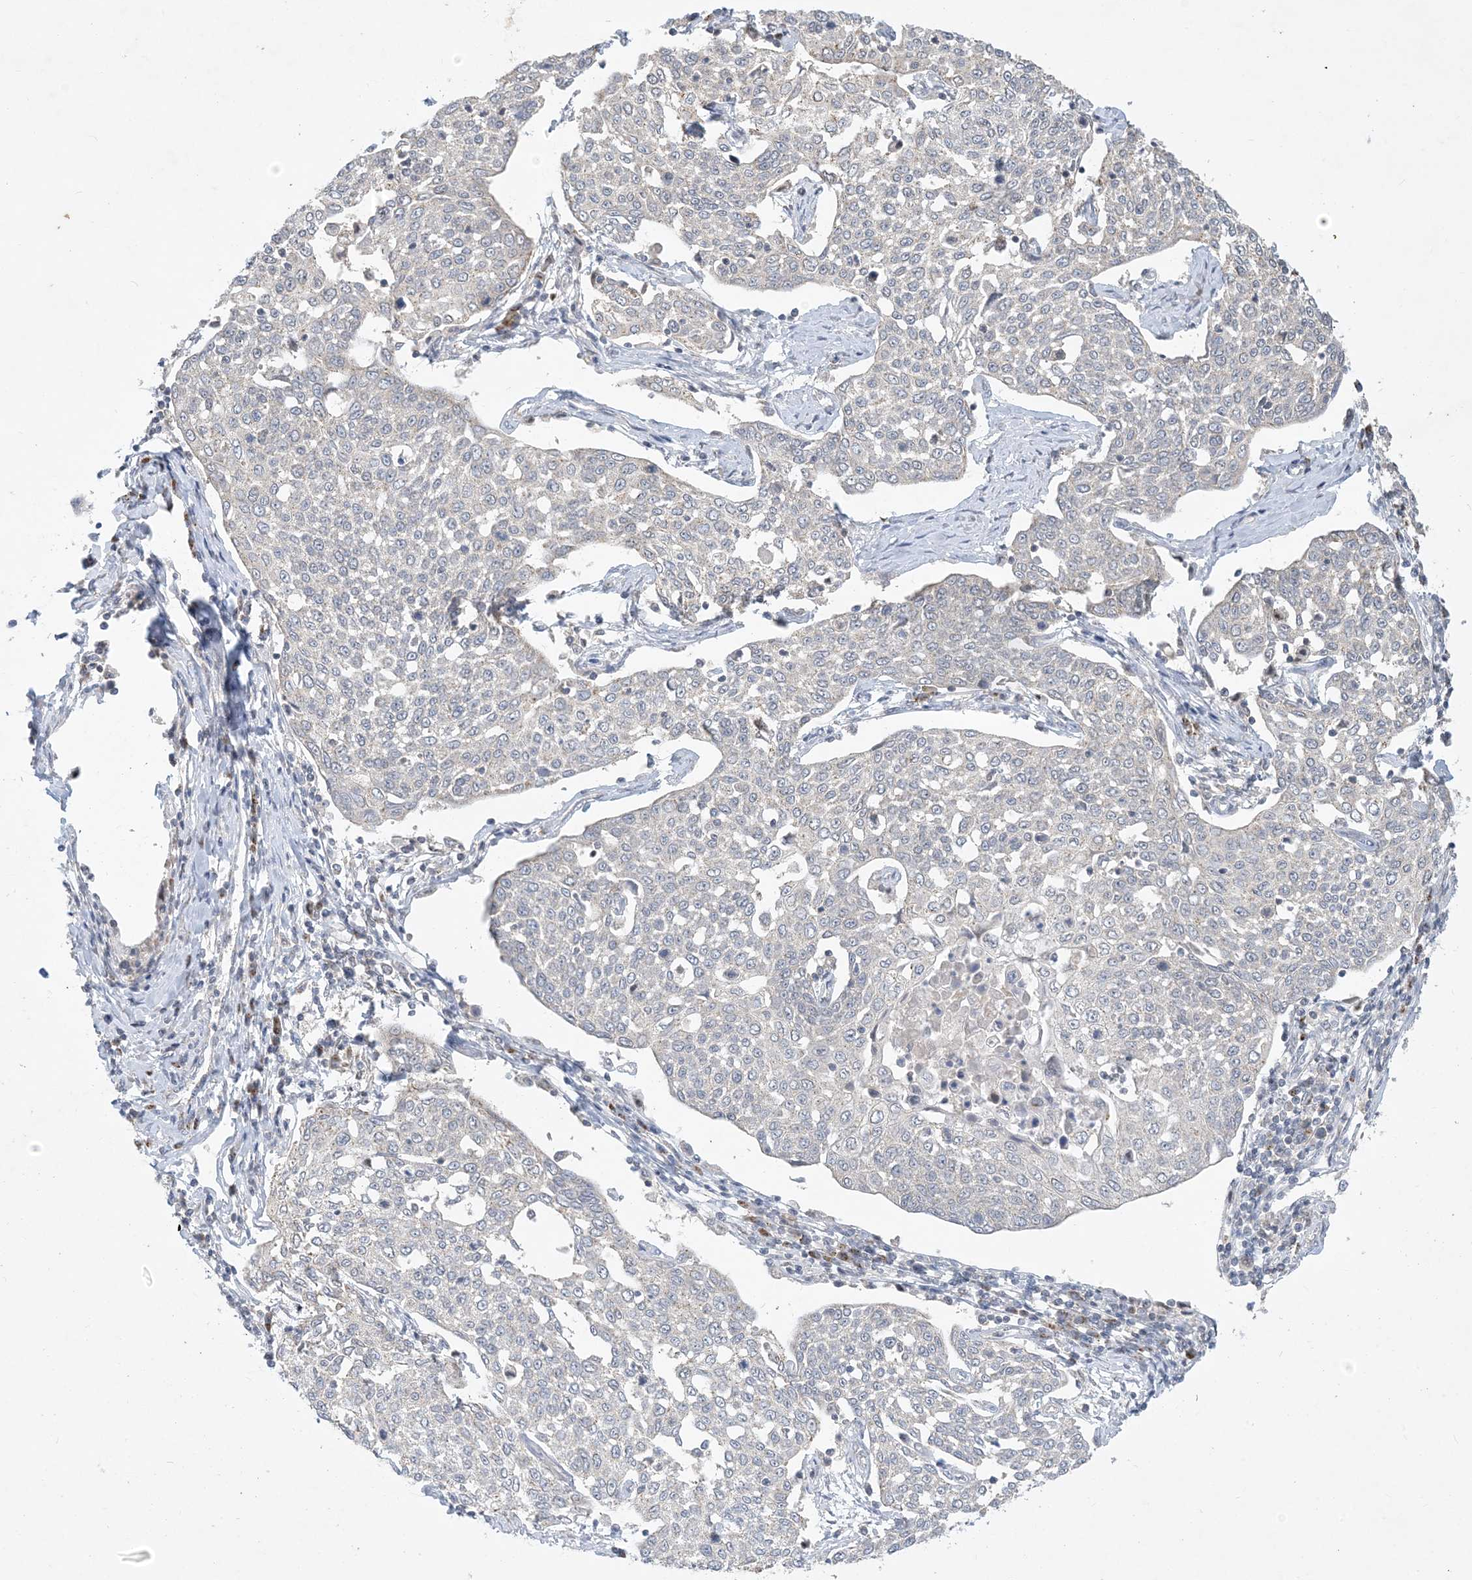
{"staining": {"intensity": "negative", "quantity": "none", "location": "none"}, "tissue": "cervical cancer", "cell_type": "Tumor cells", "image_type": "cancer", "snomed": [{"axis": "morphology", "description": "Squamous cell carcinoma, NOS"}, {"axis": "topography", "description": "Cervix"}], "caption": "High magnification brightfield microscopy of cervical cancer stained with DAB (3,3'-diaminobenzidine) (brown) and counterstained with hematoxylin (blue): tumor cells show no significant positivity.", "gene": "CCDC14", "patient": {"sex": "female", "age": 34}}